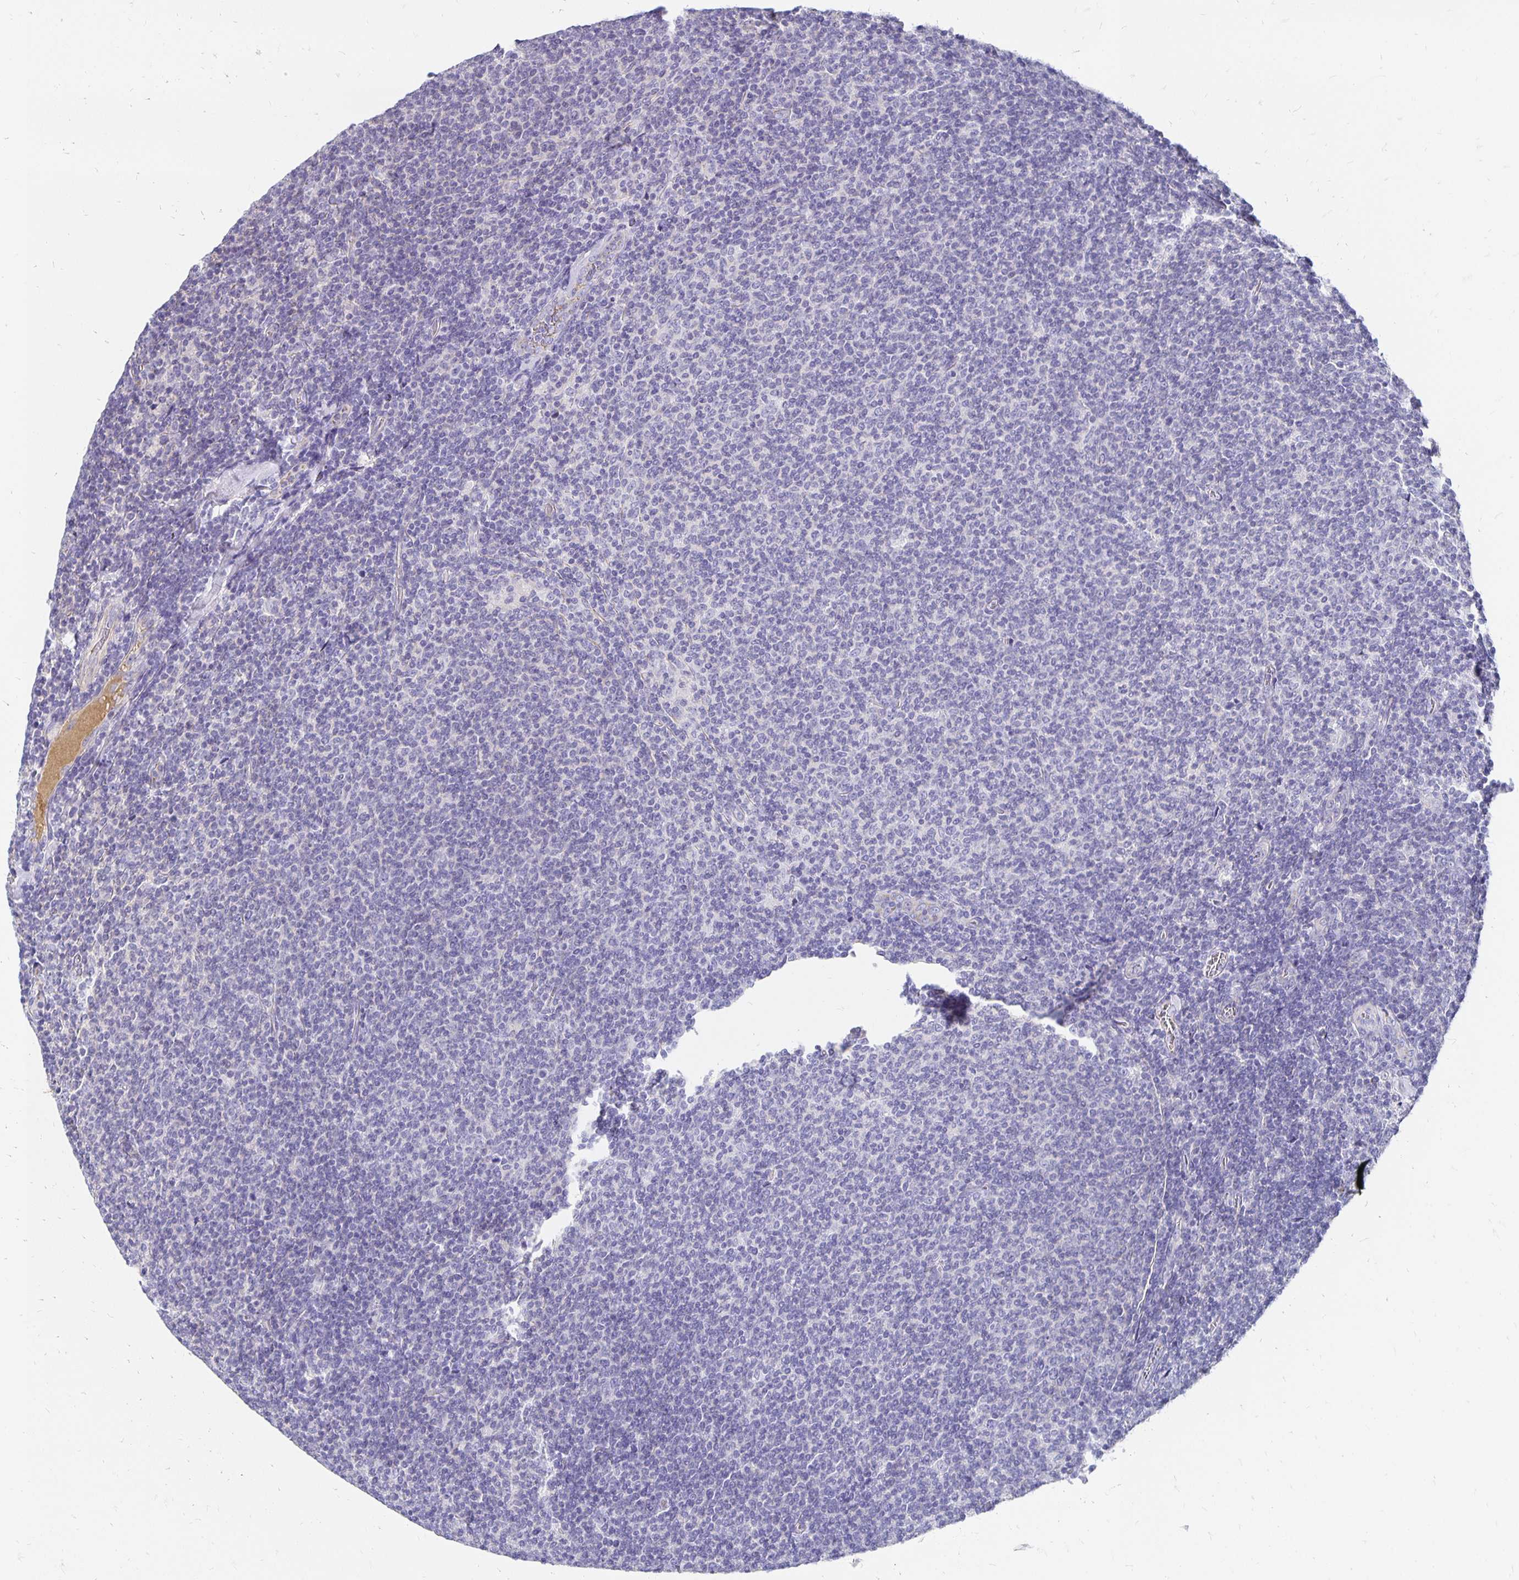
{"staining": {"intensity": "negative", "quantity": "none", "location": "none"}, "tissue": "lymphoma", "cell_type": "Tumor cells", "image_type": "cancer", "snomed": [{"axis": "morphology", "description": "Malignant lymphoma, non-Hodgkin's type, Low grade"}, {"axis": "topography", "description": "Lymph node"}], "caption": "Protein analysis of lymphoma shows no significant staining in tumor cells. (DAB IHC visualized using brightfield microscopy, high magnification).", "gene": "APOB", "patient": {"sex": "male", "age": 52}}